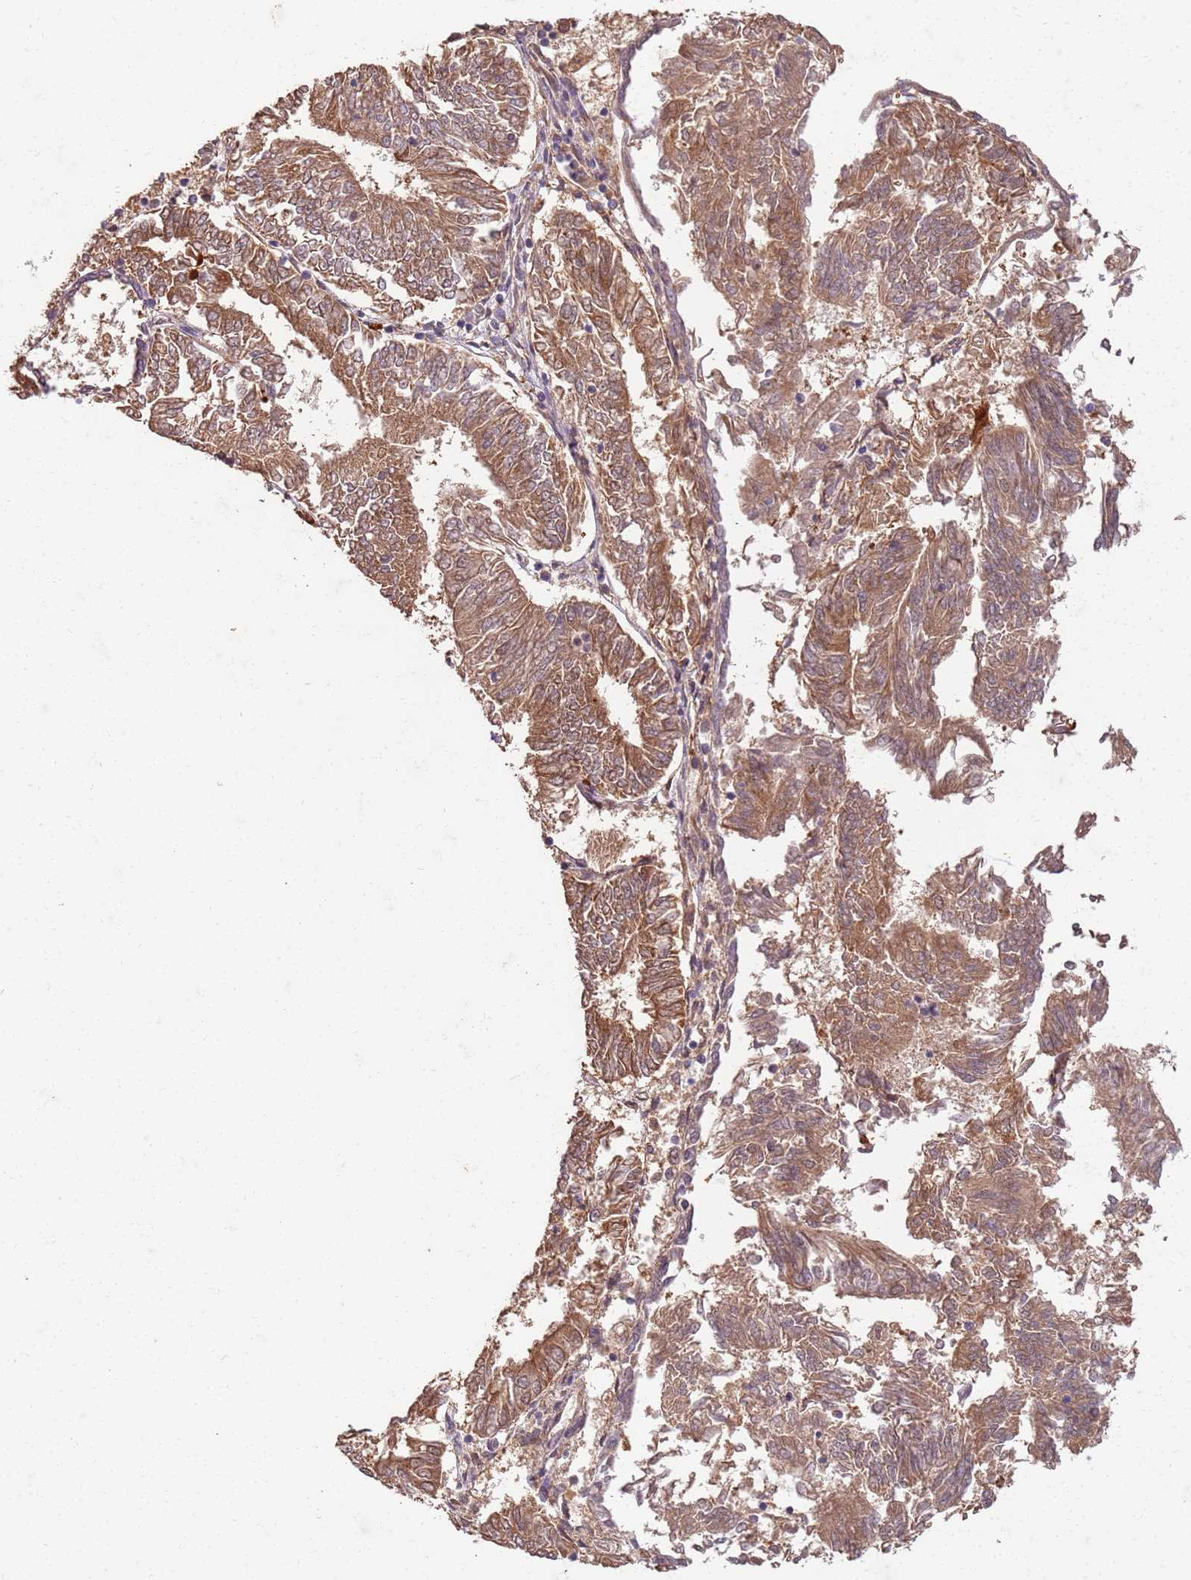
{"staining": {"intensity": "moderate", "quantity": ">75%", "location": "cytoplasmic/membranous"}, "tissue": "endometrial cancer", "cell_type": "Tumor cells", "image_type": "cancer", "snomed": [{"axis": "morphology", "description": "Adenocarcinoma, NOS"}, {"axis": "topography", "description": "Endometrium"}], "caption": "Immunohistochemical staining of endometrial cancer (adenocarcinoma) demonstrates moderate cytoplasmic/membranous protein positivity in about >75% of tumor cells.", "gene": "UBE3A", "patient": {"sex": "female", "age": 58}}